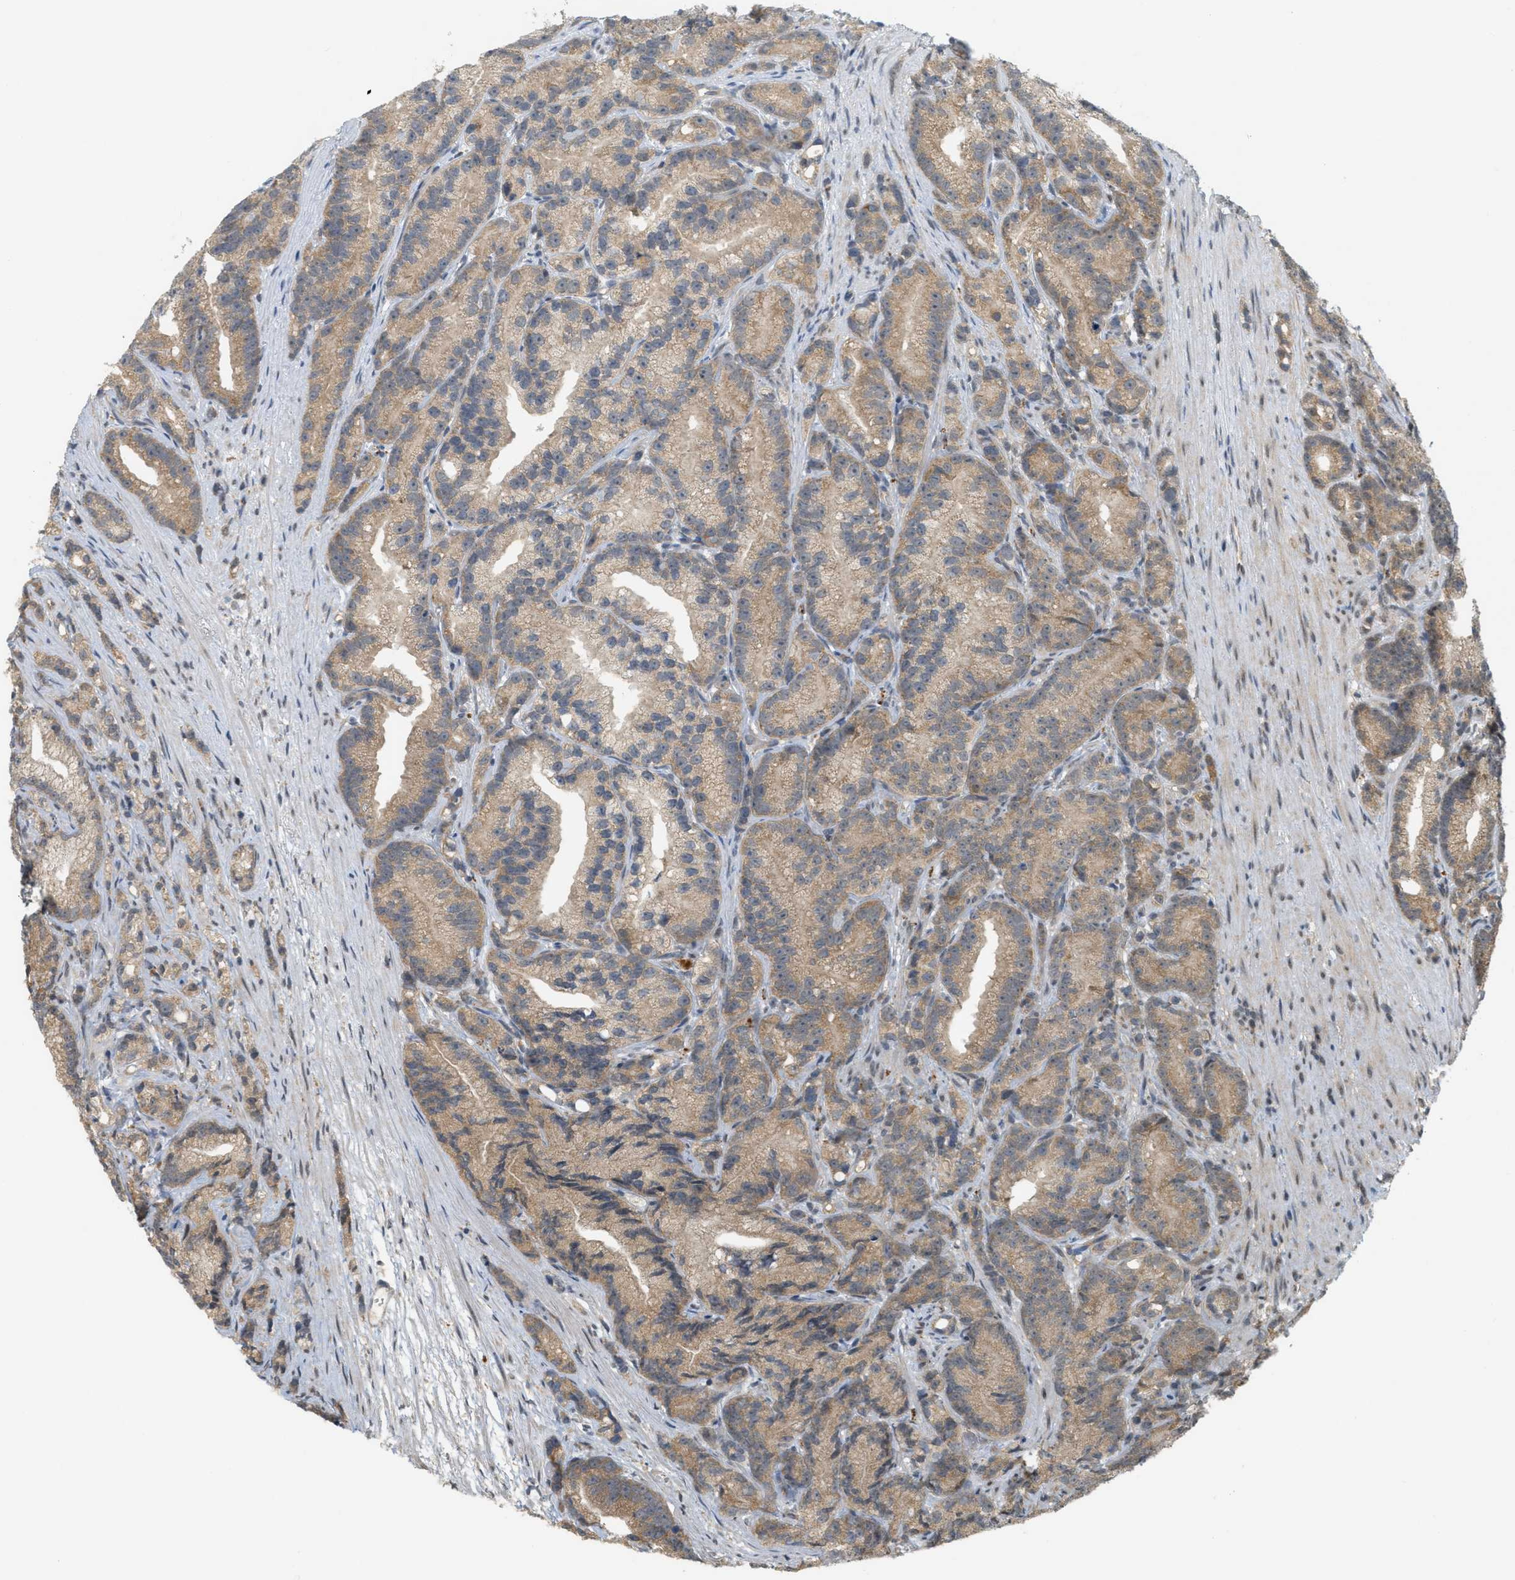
{"staining": {"intensity": "moderate", "quantity": ">75%", "location": "cytoplasmic/membranous"}, "tissue": "prostate cancer", "cell_type": "Tumor cells", "image_type": "cancer", "snomed": [{"axis": "morphology", "description": "Adenocarcinoma, Low grade"}, {"axis": "topography", "description": "Prostate"}], "caption": "Immunohistochemistry (IHC) (DAB (3,3'-diaminobenzidine)) staining of adenocarcinoma (low-grade) (prostate) displays moderate cytoplasmic/membranous protein staining in about >75% of tumor cells. (brown staining indicates protein expression, while blue staining denotes nuclei).", "gene": "PRKD1", "patient": {"sex": "male", "age": 89}}